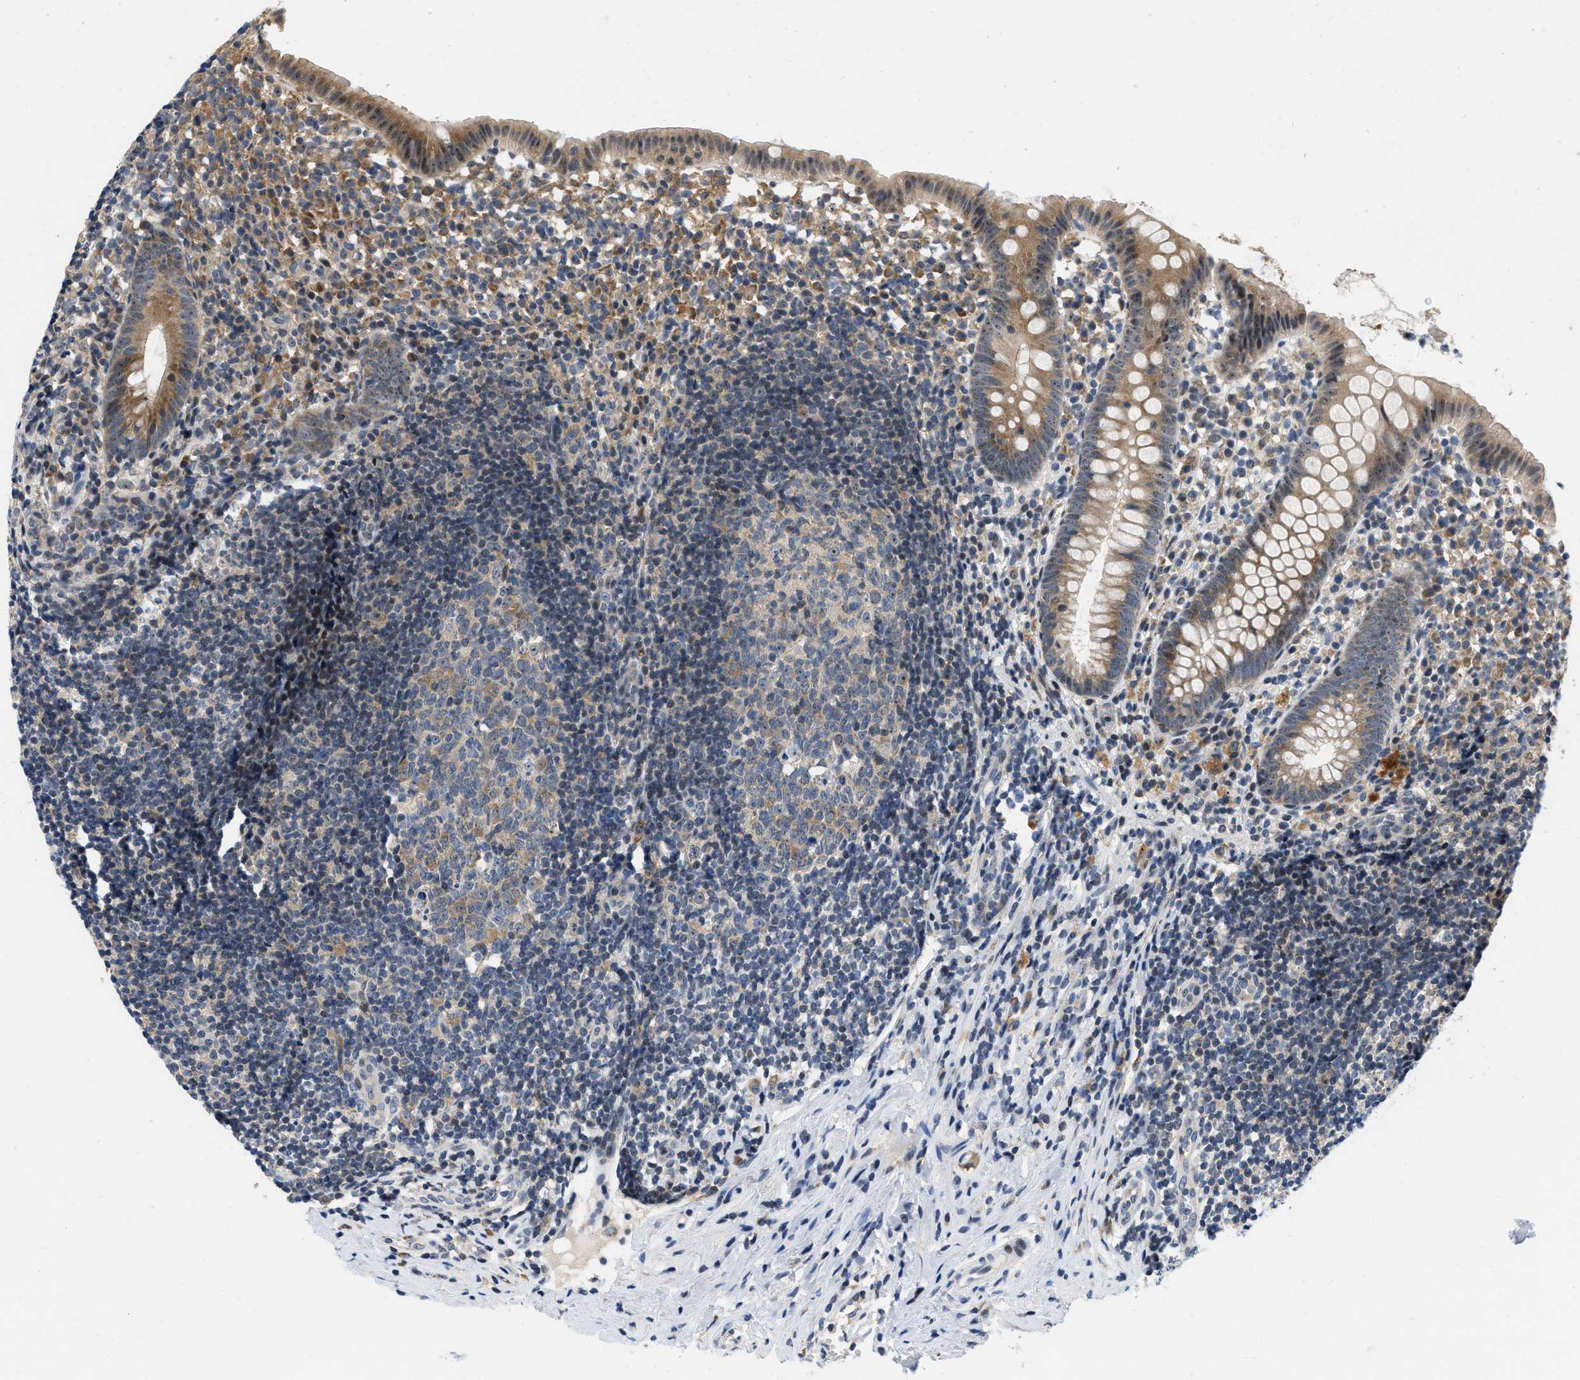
{"staining": {"intensity": "moderate", "quantity": "25%-75%", "location": "cytoplasmic/membranous"}, "tissue": "appendix", "cell_type": "Glandular cells", "image_type": "normal", "snomed": [{"axis": "morphology", "description": "Normal tissue, NOS"}, {"axis": "topography", "description": "Appendix"}], "caption": "Immunohistochemistry (IHC) of benign appendix reveals medium levels of moderate cytoplasmic/membranous expression in about 25%-75% of glandular cells.", "gene": "IKBKE", "patient": {"sex": "female", "age": 20}}